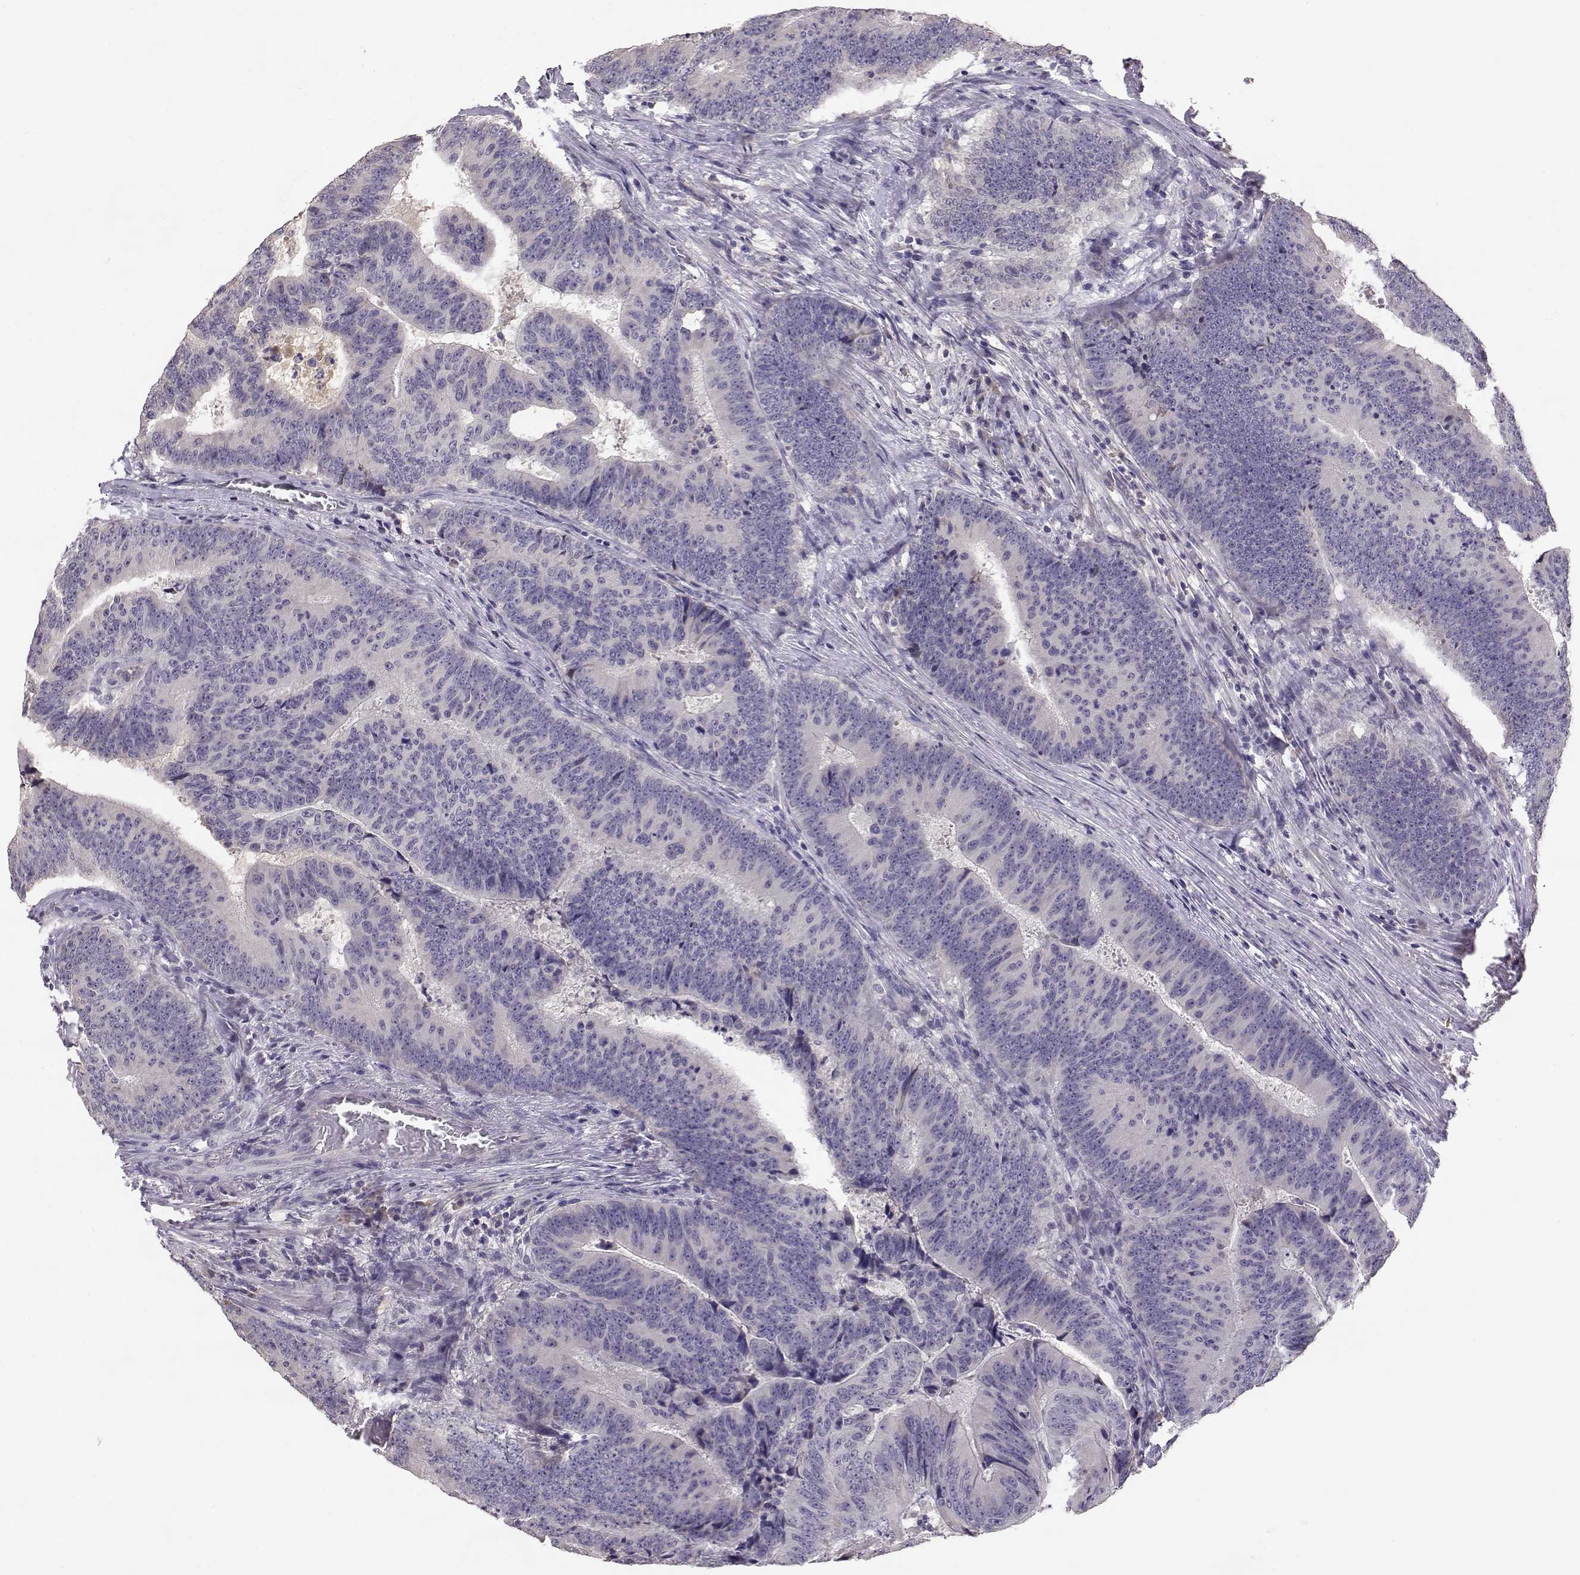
{"staining": {"intensity": "negative", "quantity": "none", "location": "none"}, "tissue": "colorectal cancer", "cell_type": "Tumor cells", "image_type": "cancer", "snomed": [{"axis": "morphology", "description": "Adenocarcinoma, NOS"}, {"axis": "topography", "description": "Colon"}], "caption": "Tumor cells show no significant protein positivity in colorectal cancer.", "gene": "TACR1", "patient": {"sex": "female", "age": 82}}